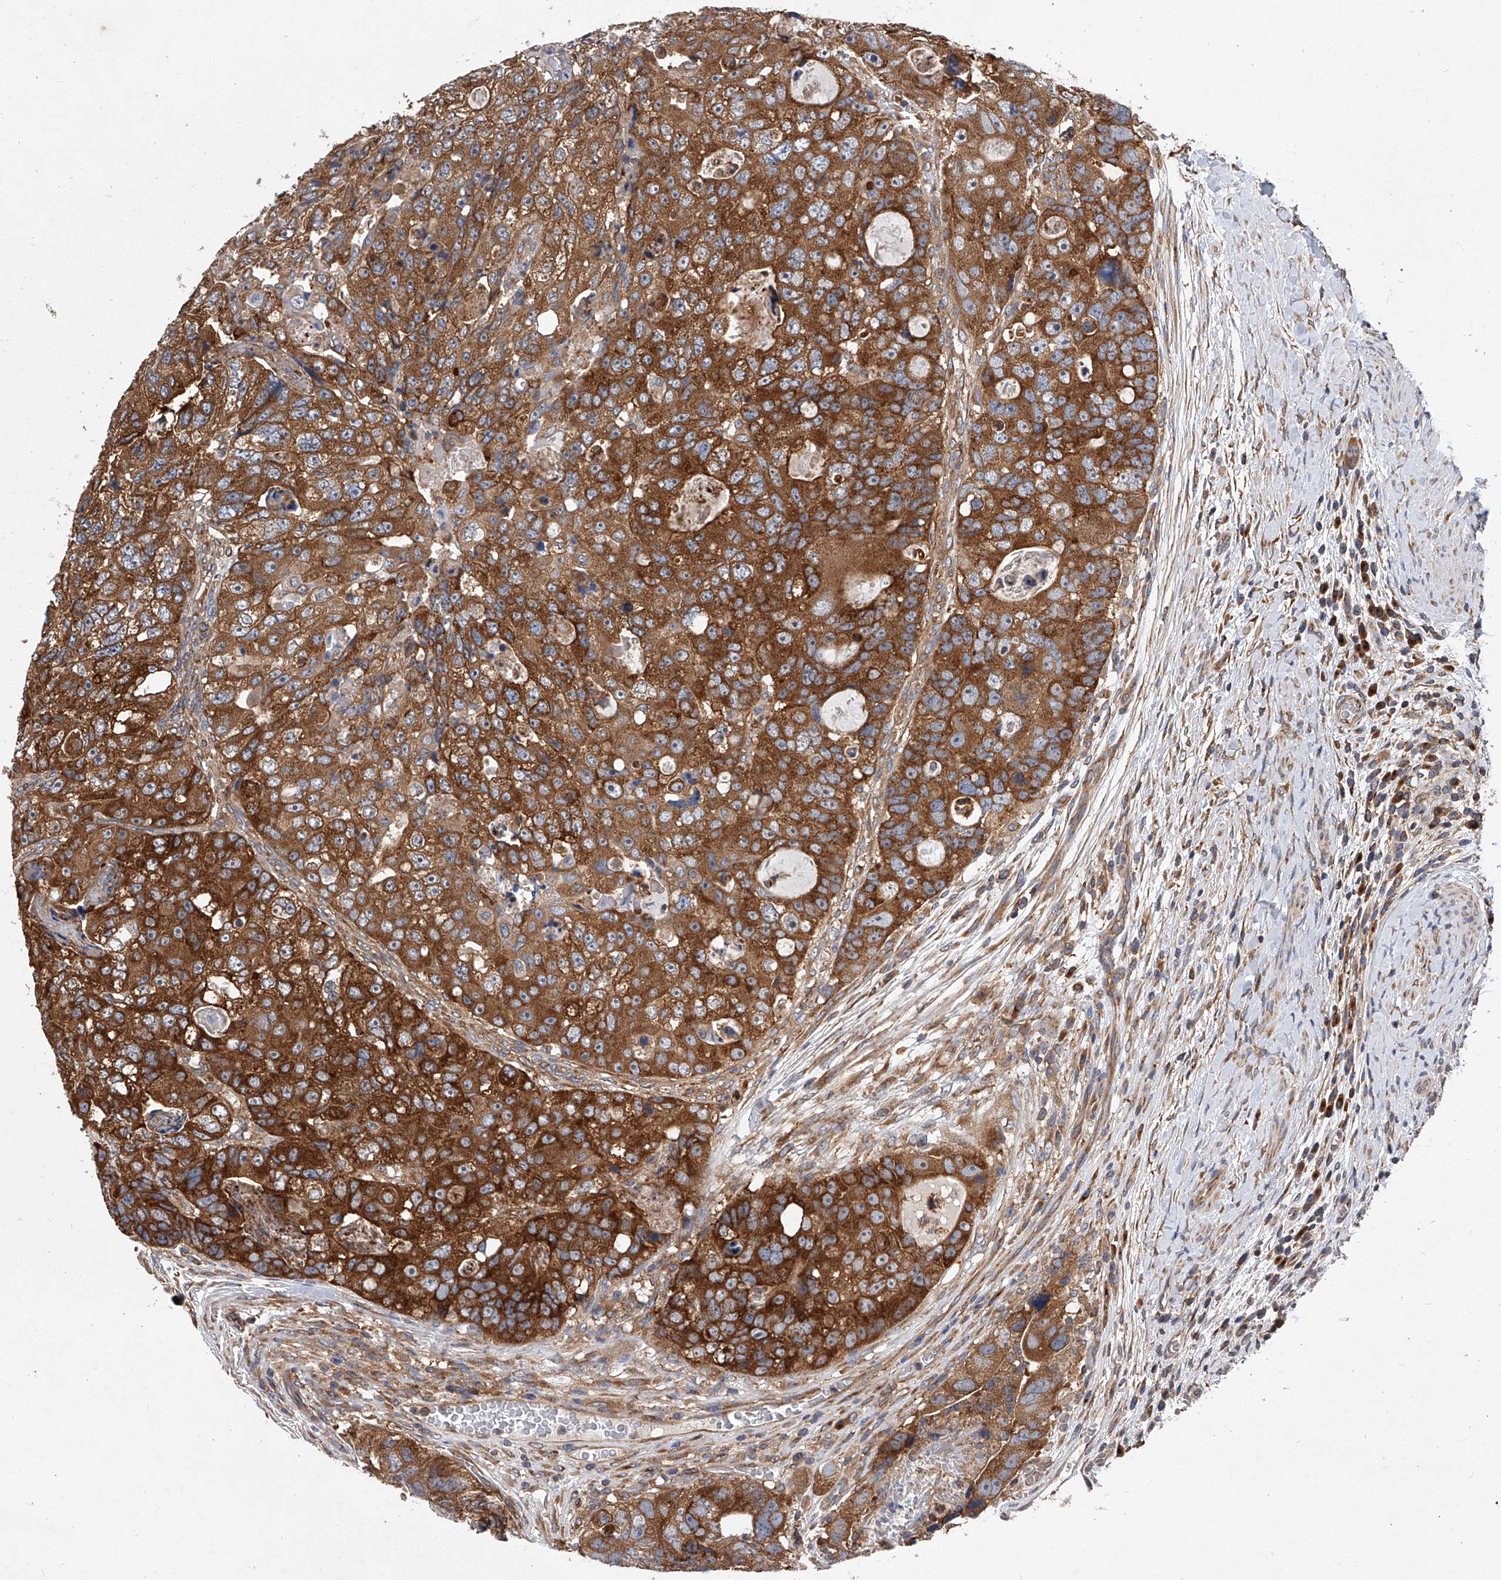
{"staining": {"intensity": "strong", "quantity": ">75%", "location": "cytoplasmic/membranous"}, "tissue": "colorectal cancer", "cell_type": "Tumor cells", "image_type": "cancer", "snomed": [{"axis": "morphology", "description": "Adenocarcinoma, NOS"}, {"axis": "topography", "description": "Rectum"}], "caption": "A brown stain labels strong cytoplasmic/membranous positivity of a protein in adenocarcinoma (colorectal) tumor cells. The staining is performed using DAB (3,3'-diaminobenzidine) brown chromogen to label protein expression. The nuclei are counter-stained blue using hematoxylin.", "gene": "CFAP410", "patient": {"sex": "male", "age": 59}}